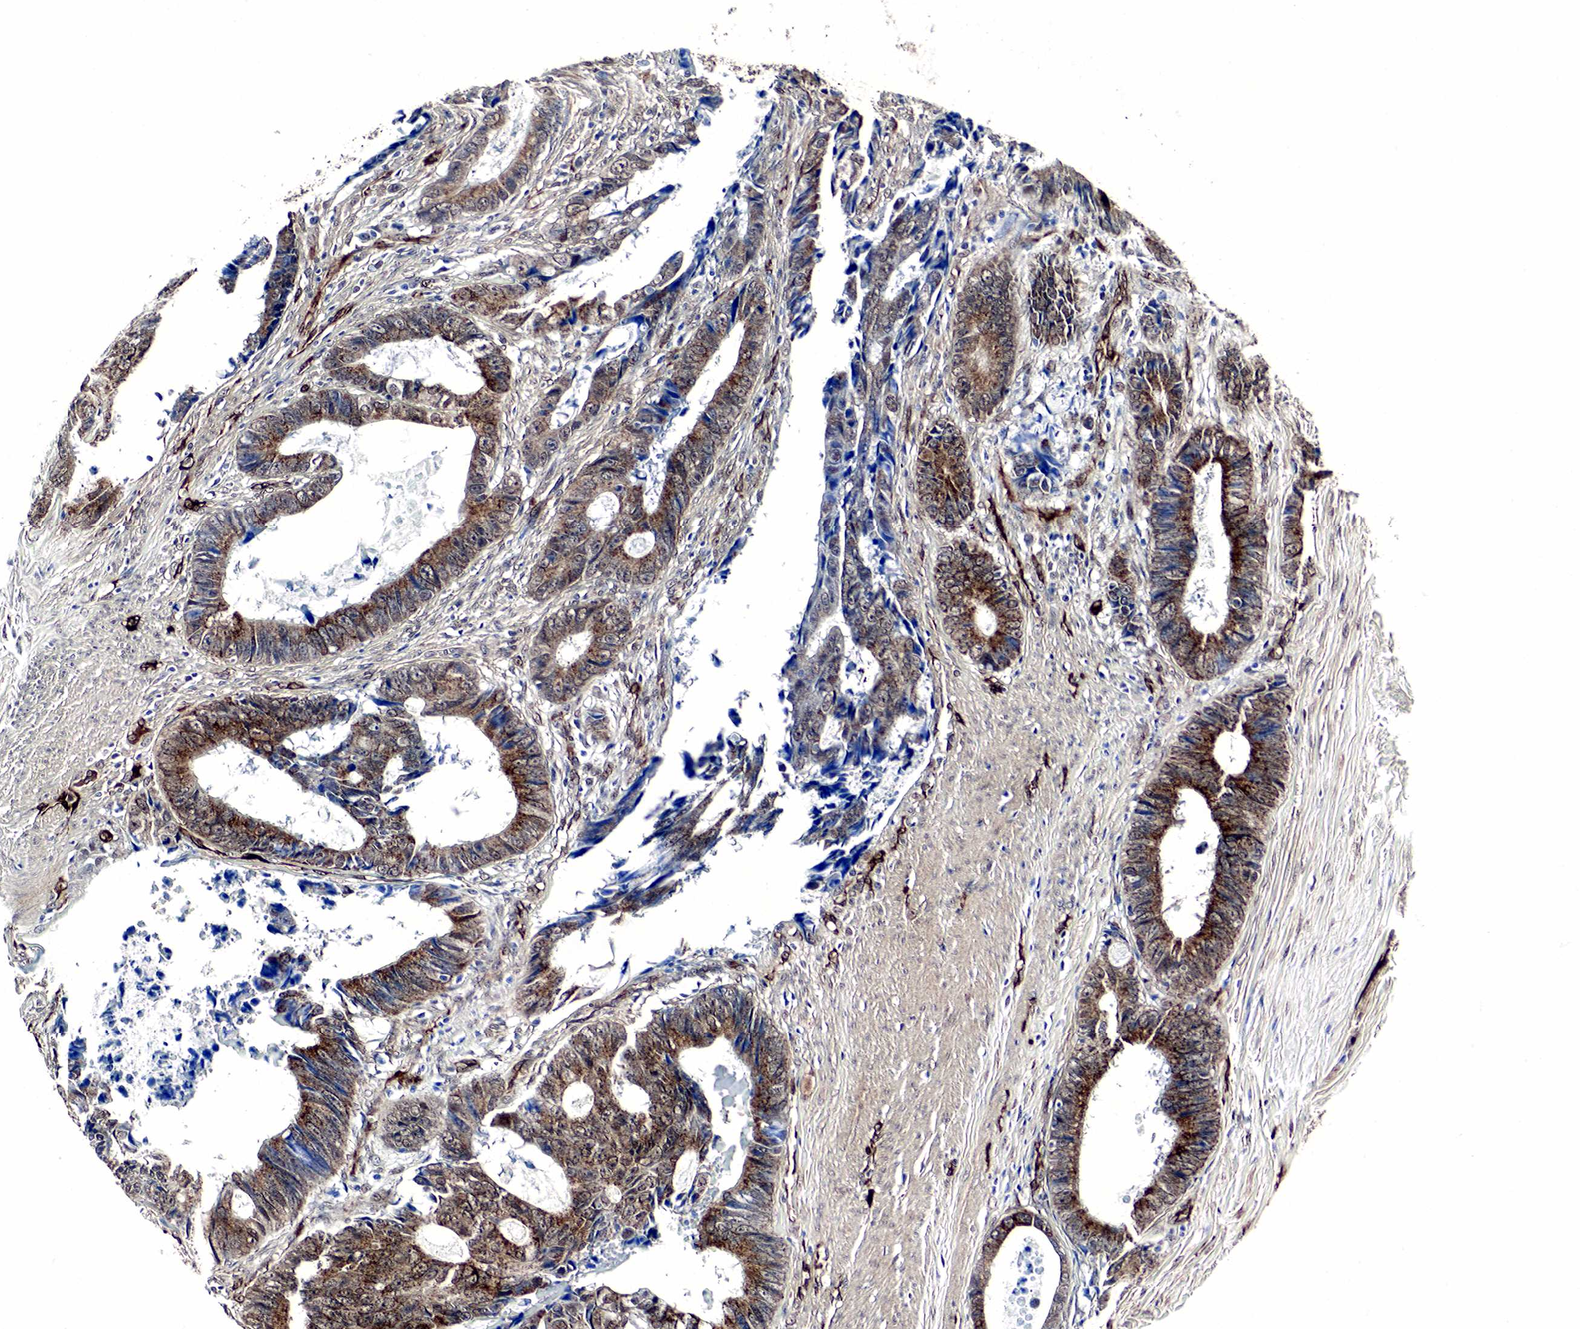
{"staining": {"intensity": "moderate", "quantity": "25%-75%", "location": "cytoplasmic/membranous"}, "tissue": "colorectal cancer", "cell_type": "Tumor cells", "image_type": "cancer", "snomed": [{"axis": "morphology", "description": "Adenocarcinoma, NOS"}, {"axis": "topography", "description": "Rectum"}], "caption": "Colorectal cancer tissue displays moderate cytoplasmic/membranous staining in about 25%-75% of tumor cells, visualized by immunohistochemistry.", "gene": "SPIN1", "patient": {"sex": "female", "age": 98}}